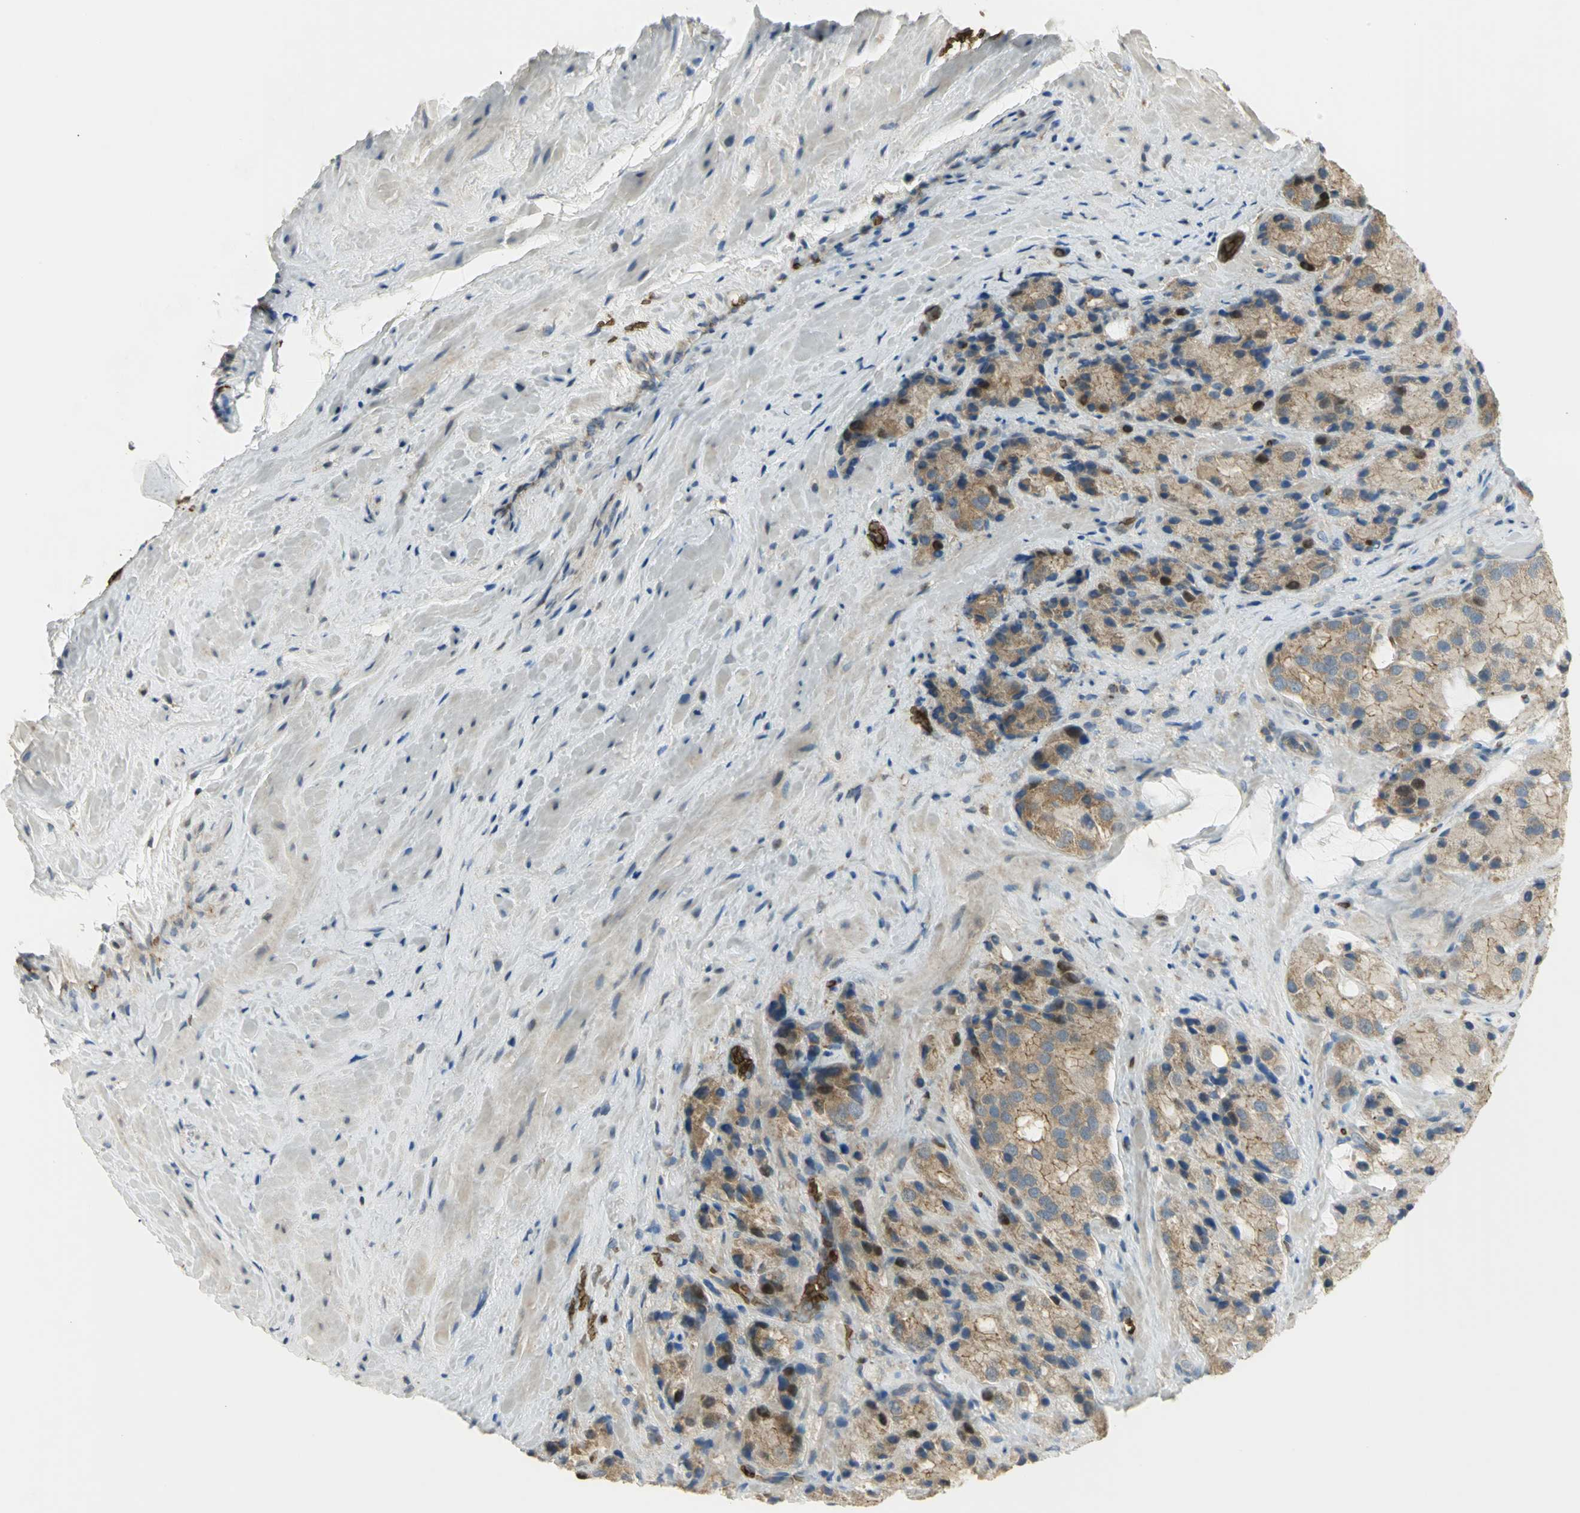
{"staining": {"intensity": "moderate", "quantity": ">75%", "location": "cytoplasmic/membranous,nuclear"}, "tissue": "prostate cancer", "cell_type": "Tumor cells", "image_type": "cancer", "snomed": [{"axis": "morphology", "description": "Adenocarcinoma, High grade"}, {"axis": "topography", "description": "Prostate"}], "caption": "Protein staining of adenocarcinoma (high-grade) (prostate) tissue demonstrates moderate cytoplasmic/membranous and nuclear positivity in about >75% of tumor cells. Nuclei are stained in blue.", "gene": "ANK1", "patient": {"sex": "male", "age": 70}}